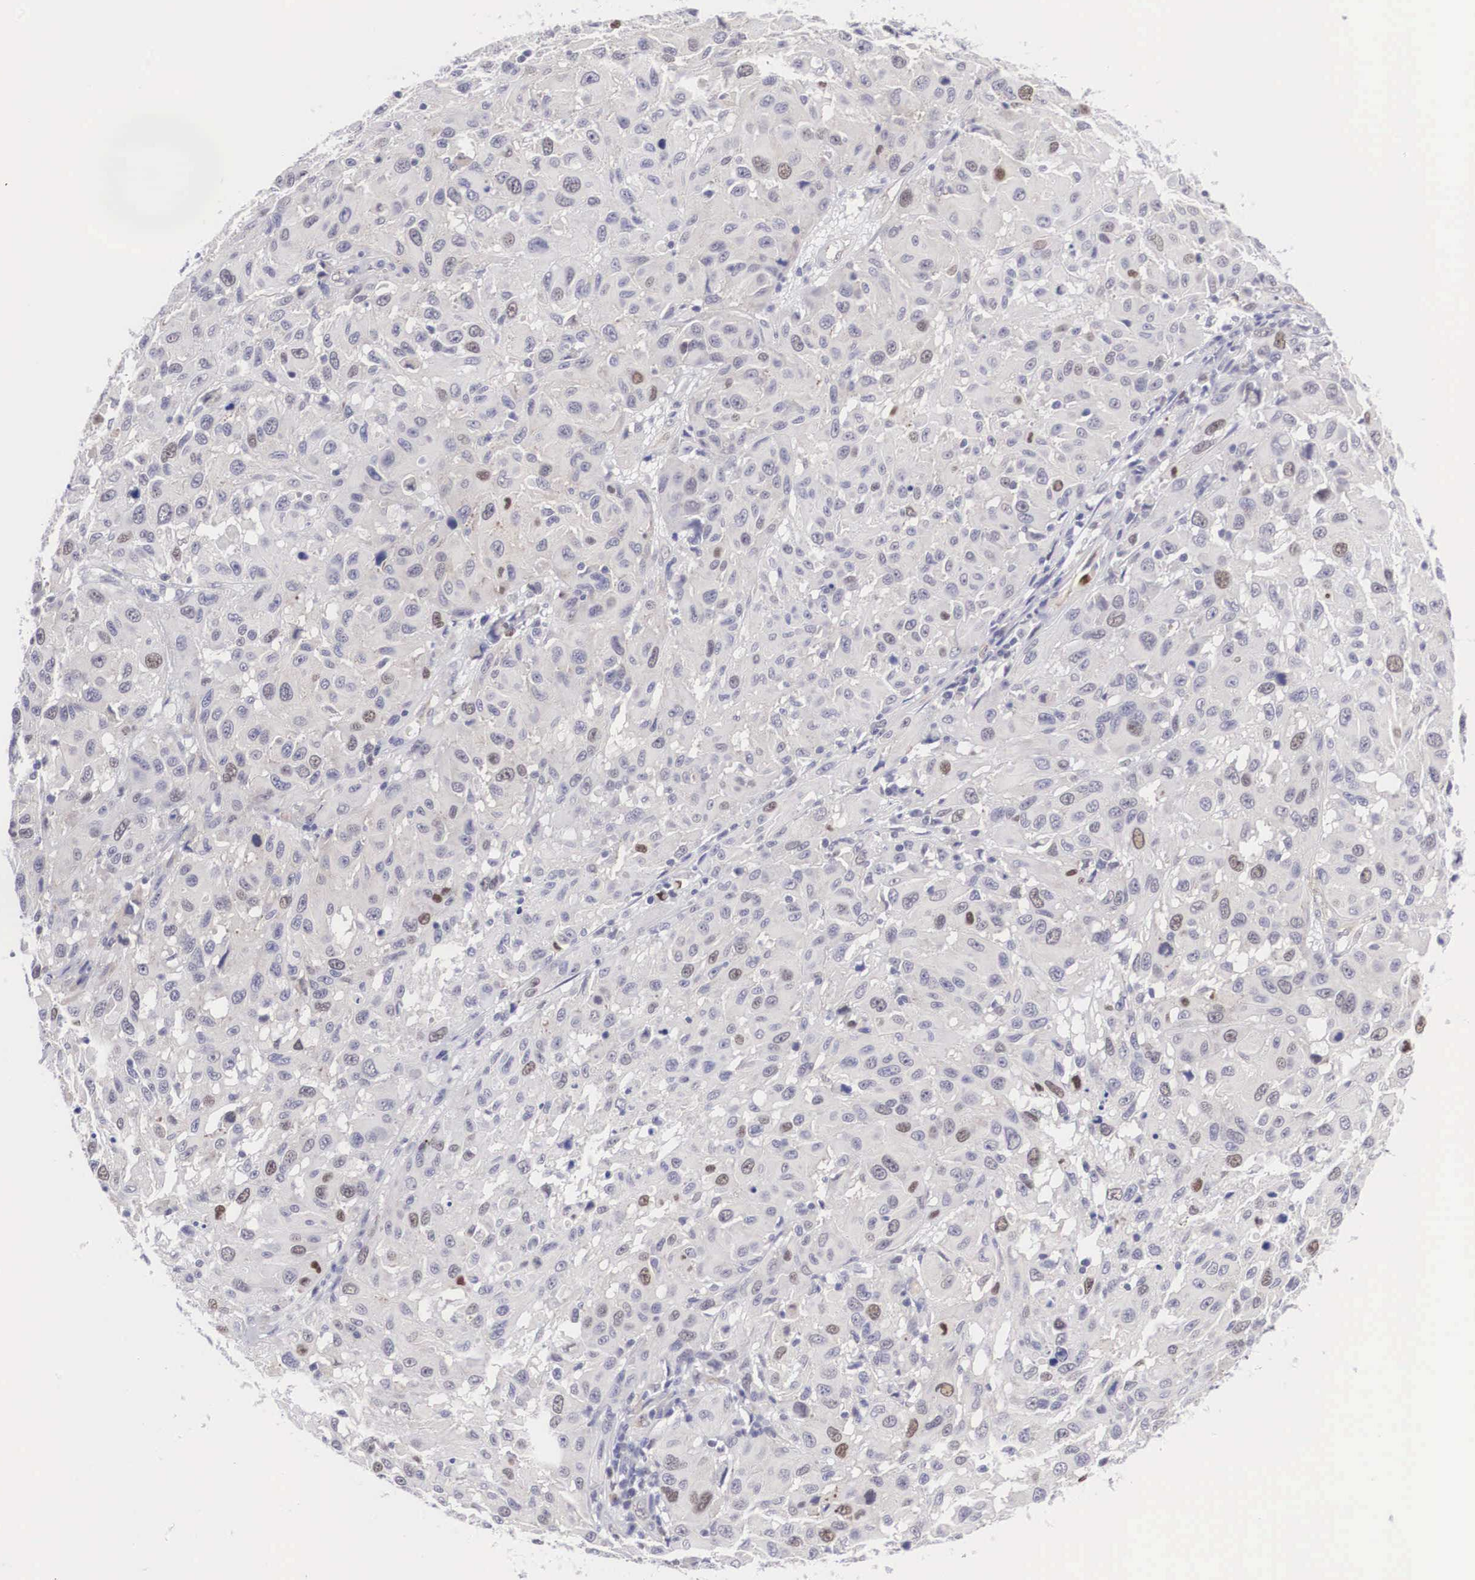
{"staining": {"intensity": "negative", "quantity": "none", "location": "none"}, "tissue": "melanoma", "cell_type": "Tumor cells", "image_type": "cancer", "snomed": [{"axis": "morphology", "description": "Malignant melanoma, NOS"}, {"axis": "topography", "description": "Skin"}], "caption": "A high-resolution photomicrograph shows immunohistochemistry (IHC) staining of melanoma, which shows no significant expression in tumor cells.", "gene": "MAST4", "patient": {"sex": "female", "age": 77}}